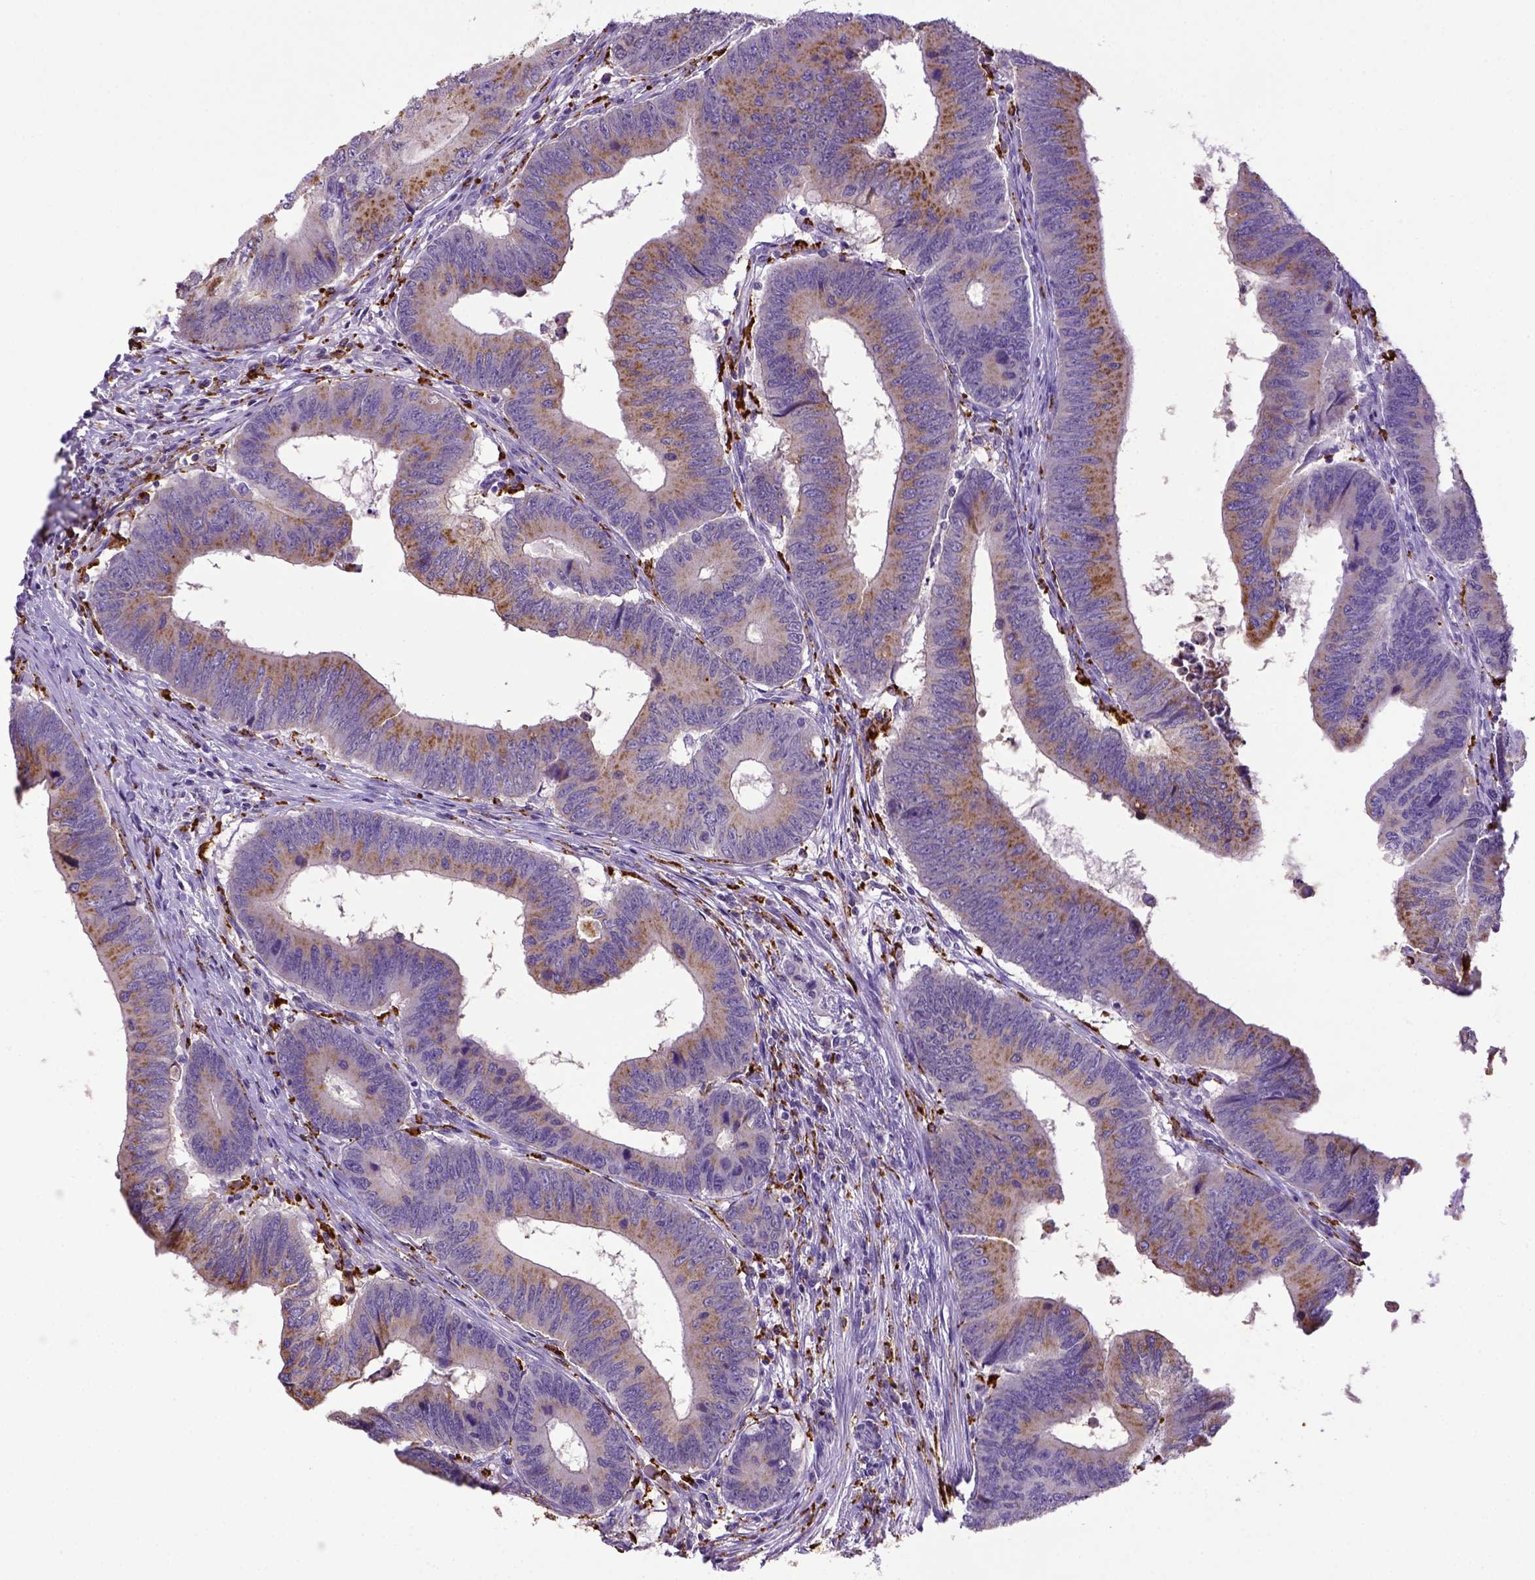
{"staining": {"intensity": "negative", "quantity": "none", "location": "none"}, "tissue": "colorectal cancer", "cell_type": "Tumor cells", "image_type": "cancer", "snomed": [{"axis": "morphology", "description": "Adenocarcinoma, NOS"}, {"axis": "topography", "description": "Colon"}], "caption": "Immunohistochemistry image of neoplastic tissue: adenocarcinoma (colorectal) stained with DAB (3,3'-diaminobenzidine) displays no significant protein positivity in tumor cells.", "gene": "CD68", "patient": {"sex": "male", "age": 53}}